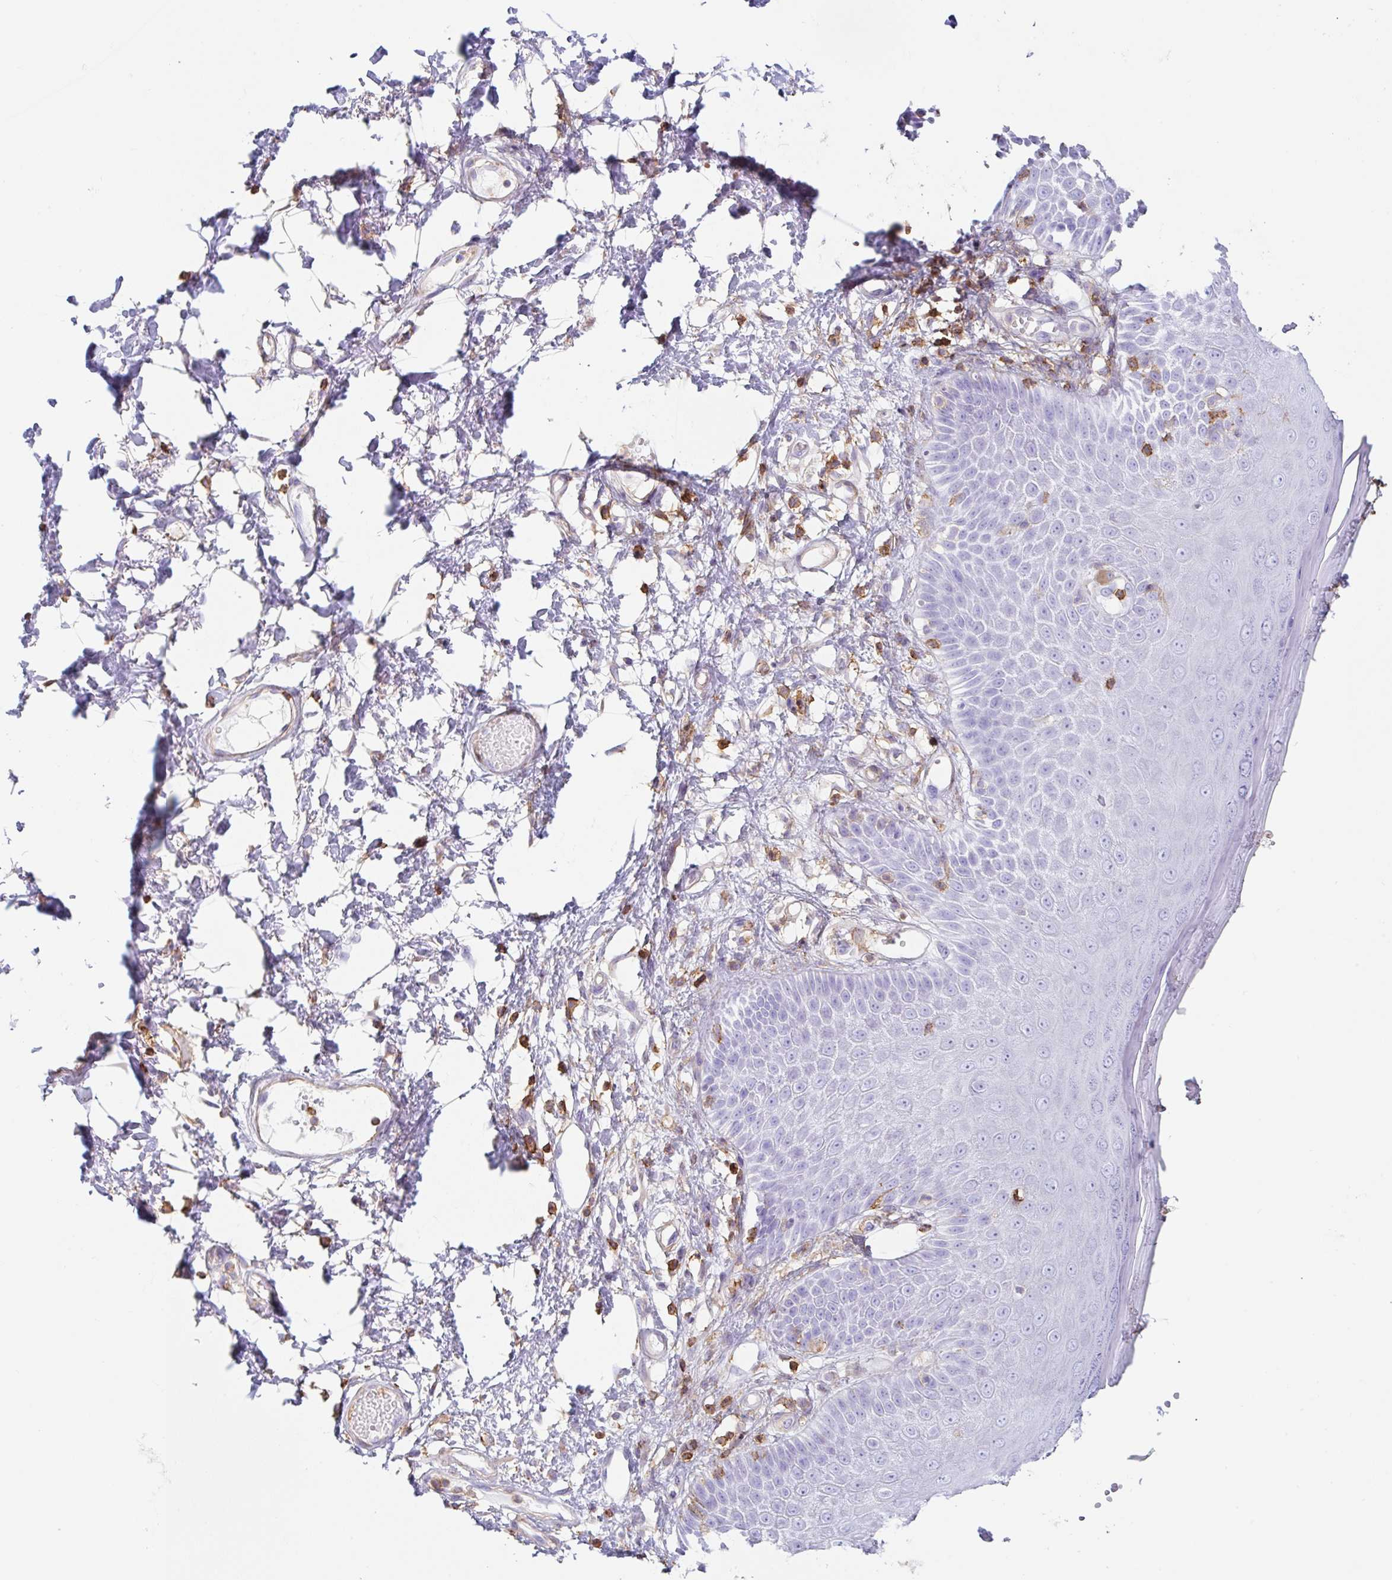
{"staining": {"intensity": "negative", "quantity": "none", "location": "none"}, "tissue": "skin", "cell_type": "Epidermal cells", "image_type": "normal", "snomed": [{"axis": "morphology", "description": "Normal tissue, NOS"}, {"axis": "topography", "description": "Anal"}, {"axis": "topography", "description": "Peripheral nerve tissue"}], "caption": "This photomicrograph is of unremarkable skin stained with immunohistochemistry to label a protein in brown with the nuclei are counter-stained blue. There is no positivity in epidermal cells.", "gene": "MTTP", "patient": {"sex": "male", "age": 78}}